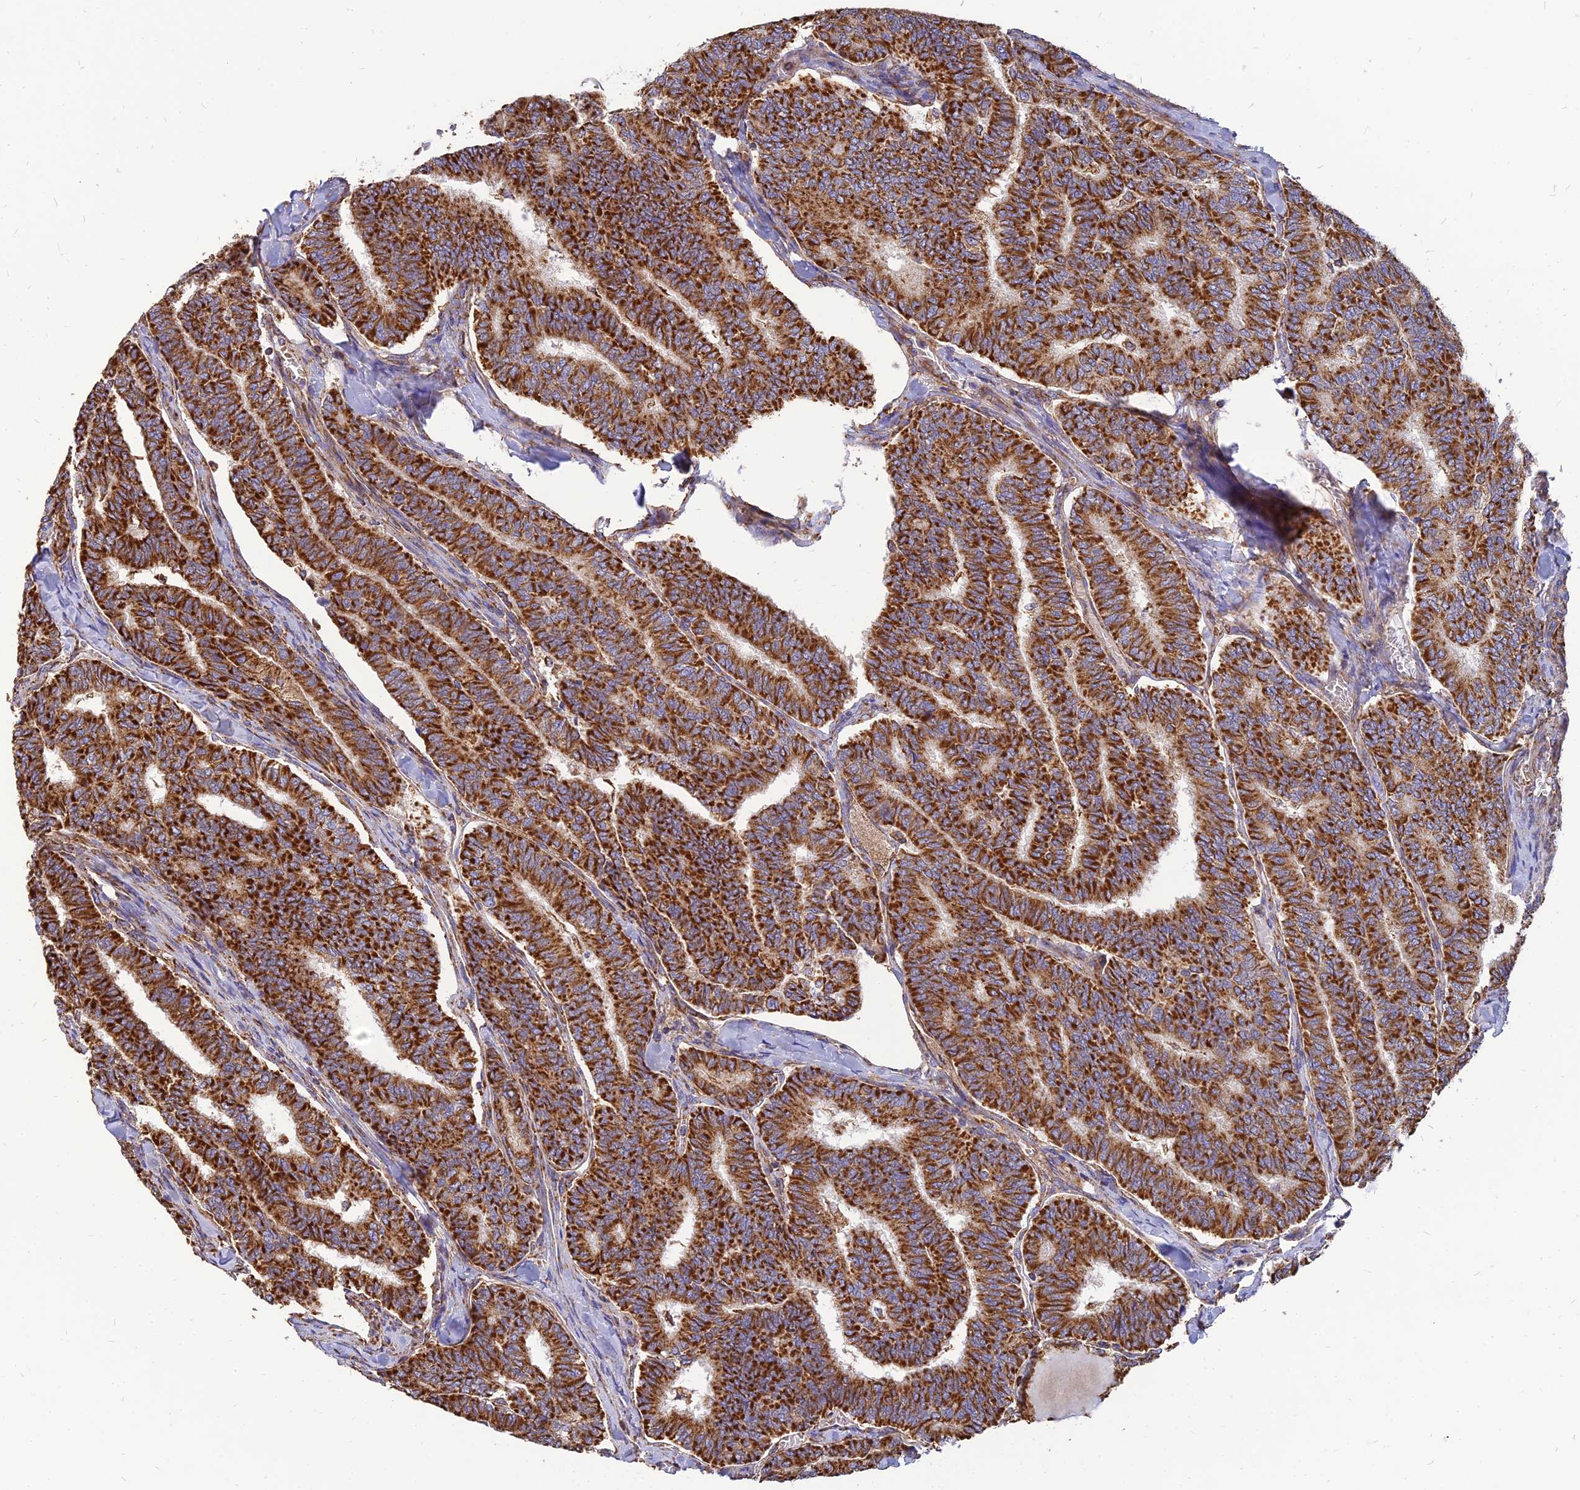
{"staining": {"intensity": "strong", "quantity": ">75%", "location": "cytoplasmic/membranous"}, "tissue": "thyroid cancer", "cell_type": "Tumor cells", "image_type": "cancer", "snomed": [{"axis": "morphology", "description": "Papillary adenocarcinoma, NOS"}, {"axis": "topography", "description": "Thyroid gland"}], "caption": "An immunohistochemistry (IHC) image of neoplastic tissue is shown. Protein staining in brown shows strong cytoplasmic/membranous positivity in thyroid cancer within tumor cells.", "gene": "THUMPD2", "patient": {"sex": "female", "age": 35}}